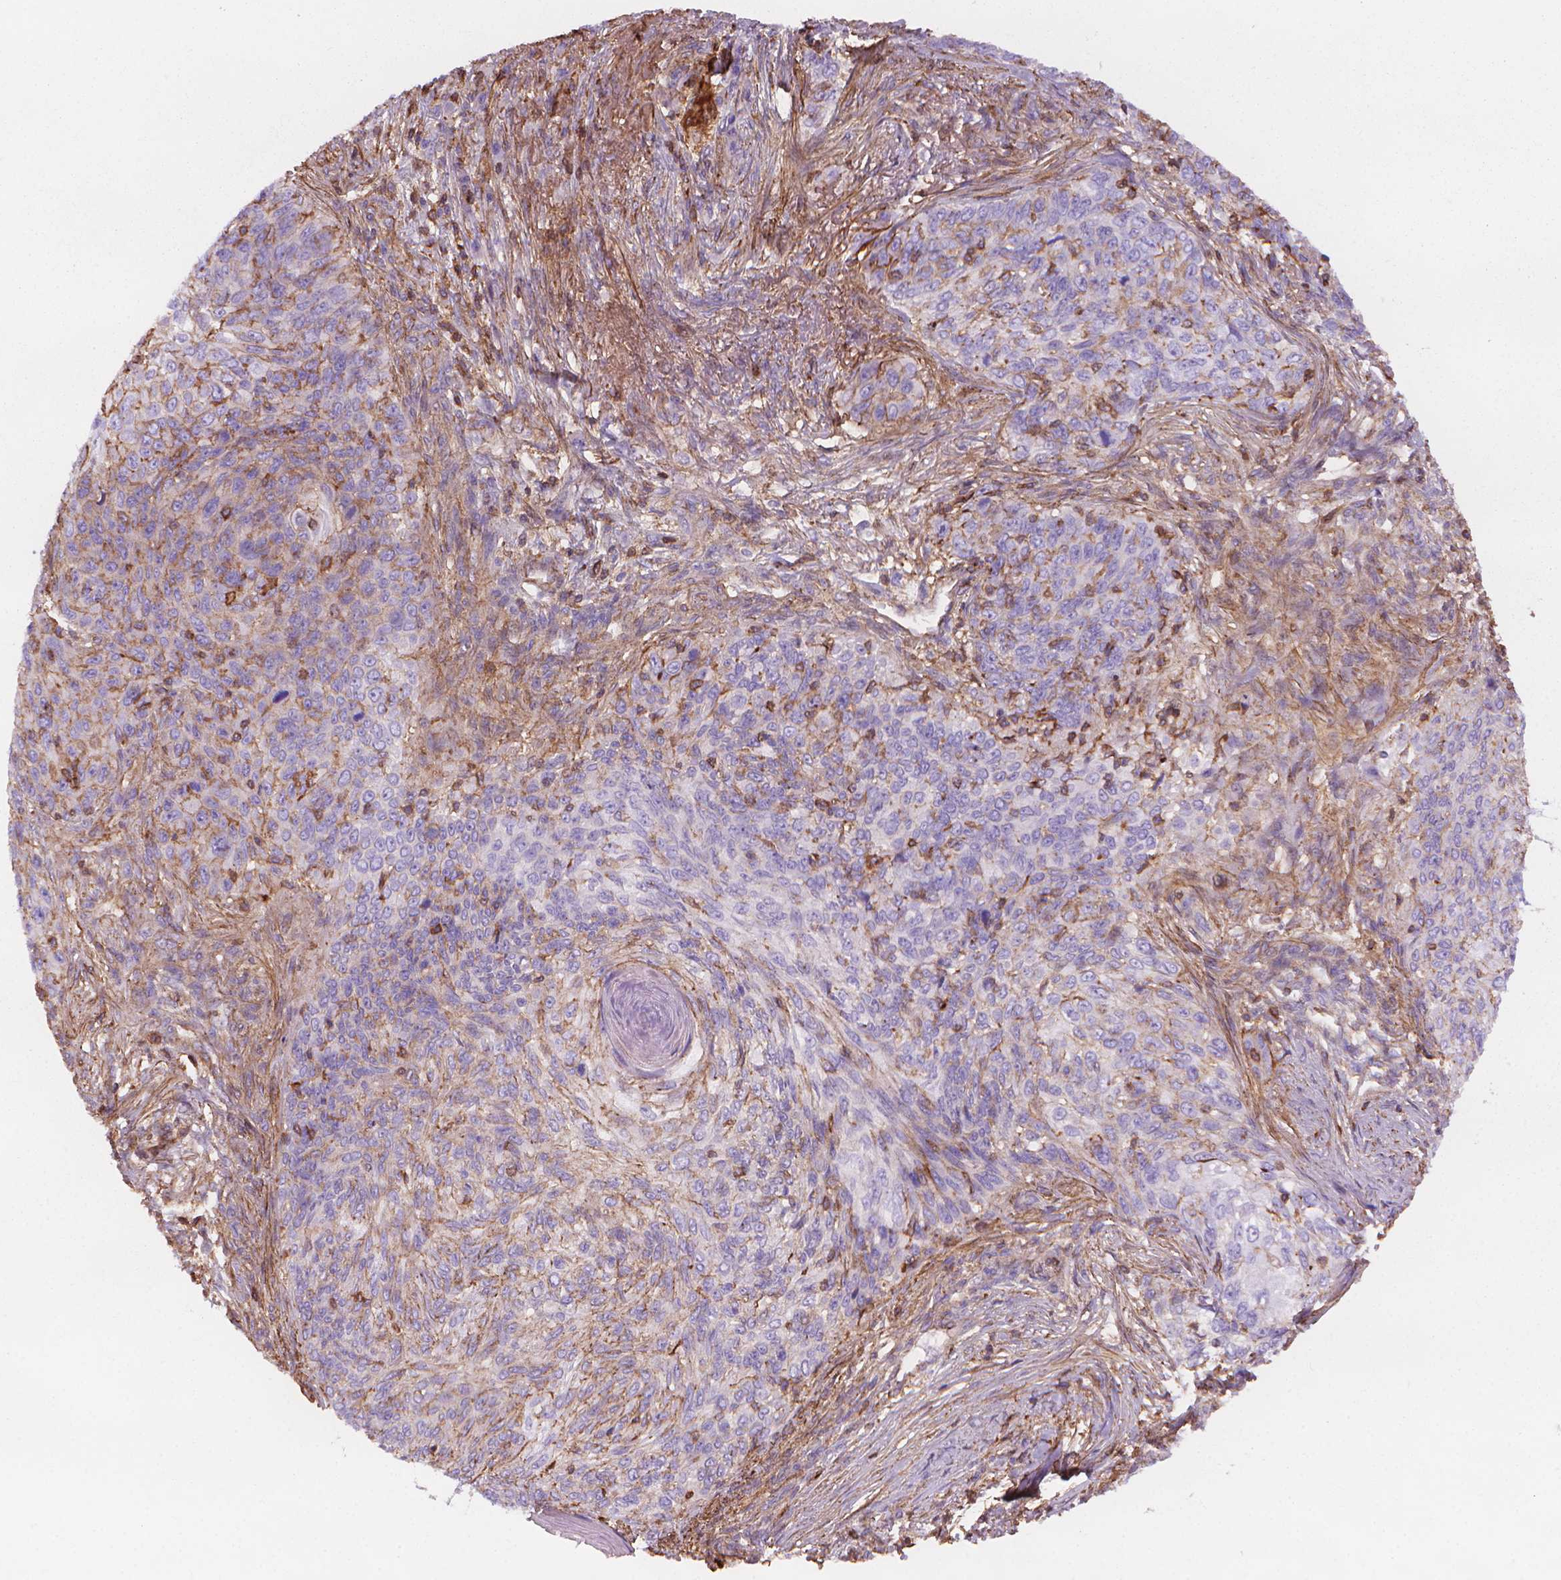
{"staining": {"intensity": "moderate", "quantity": "<25%", "location": "cytoplasmic/membranous"}, "tissue": "skin cancer", "cell_type": "Tumor cells", "image_type": "cancer", "snomed": [{"axis": "morphology", "description": "Squamous cell carcinoma, NOS"}, {"axis": "topography", "description": "Skin"}], "caption": "Protein staining shows moderate cytoplasmic/membranous staining in approximately <25% of tumor cells in skin cancer.", "gene": "PATJ", "patient": {"sex": "male", "age": 92}}